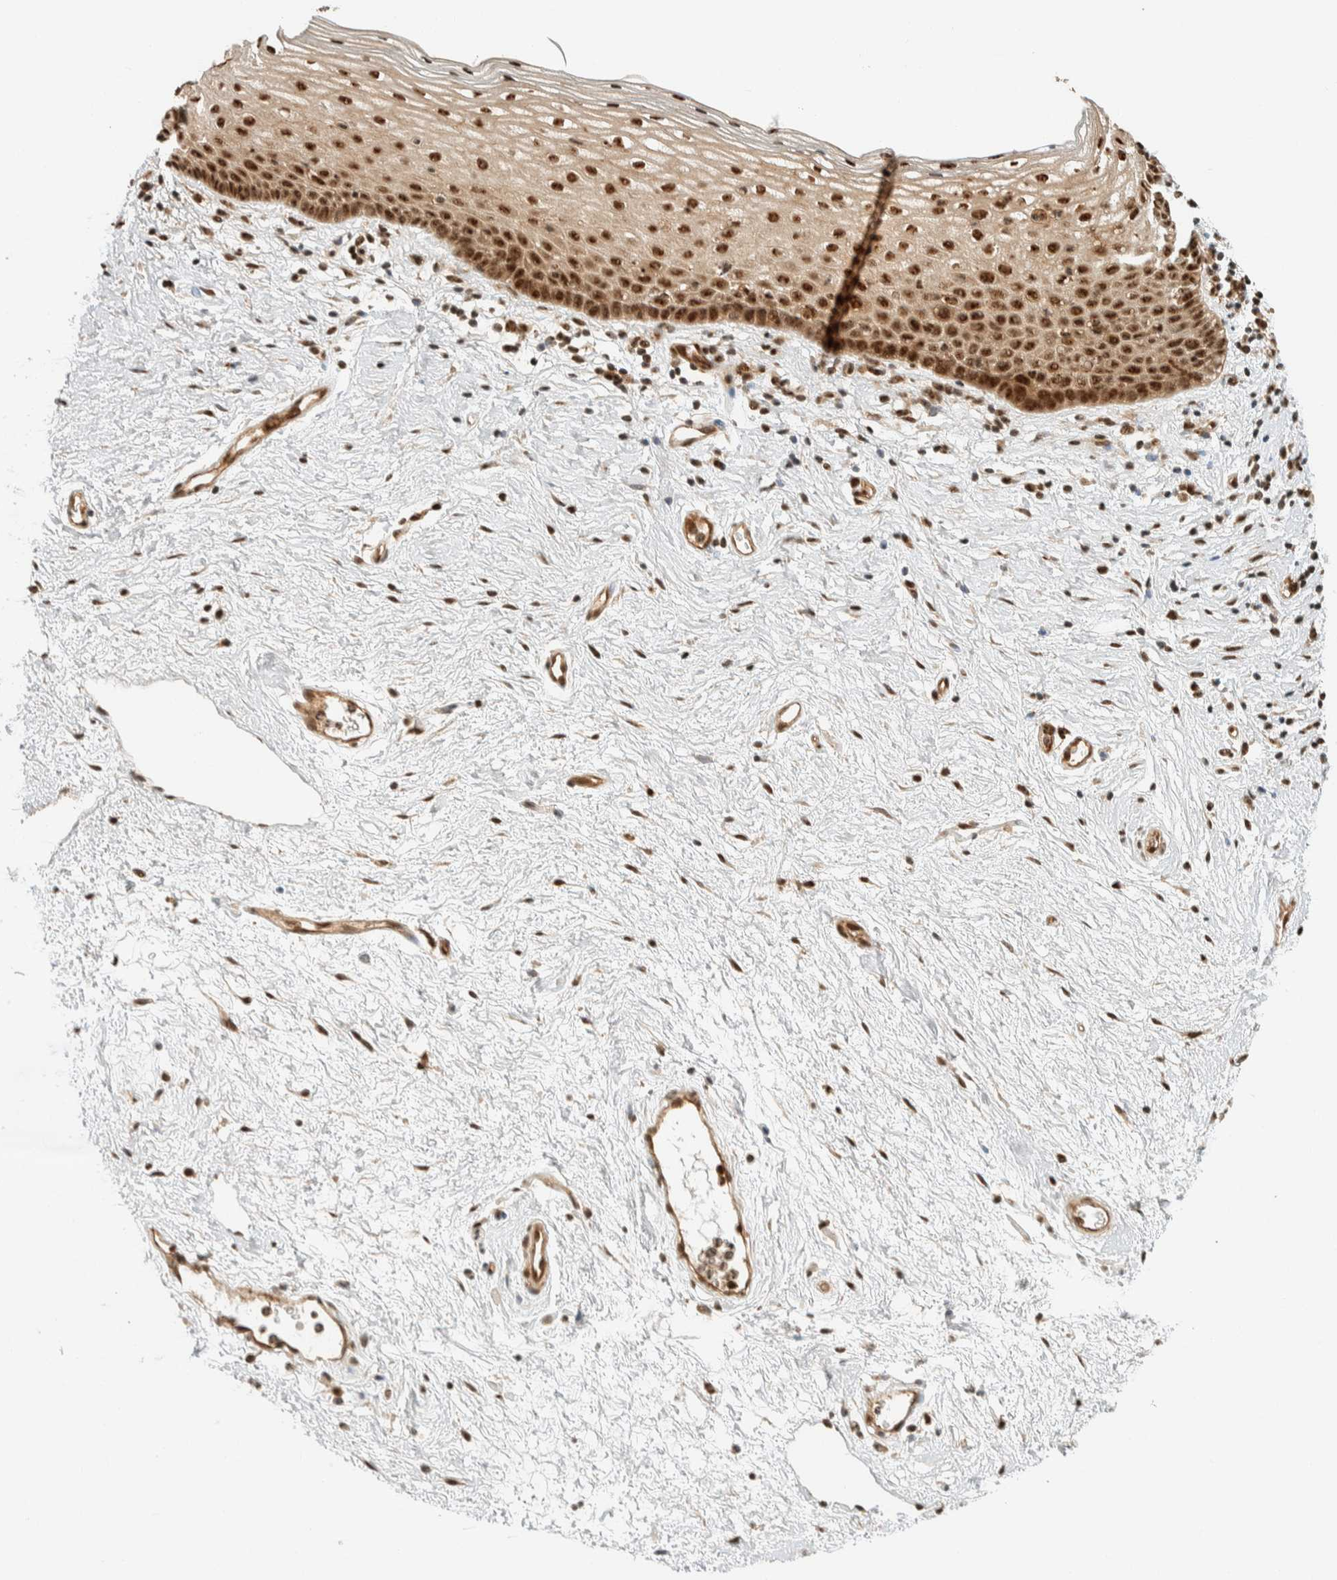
{"staining": {"intensity": "strong", "quantity": ">75%", "location": "nuclear"}, "tissue": "vagina", "cell_type": "Squamous epithelial cells", "image_type": "normal", "snomed": [{"axis": "morphology", "description": "Normal tissue, NOS"}, {"axis": "topography", "description": "Vagina"}], "caption": "Immunohistochemical staining of normal vagina reveals high levels of strong nuclear staining in approximately >75% of squamous epithelial cells.", "gene": "SIK1", "patient": {"sex": "female", "age": 44}}